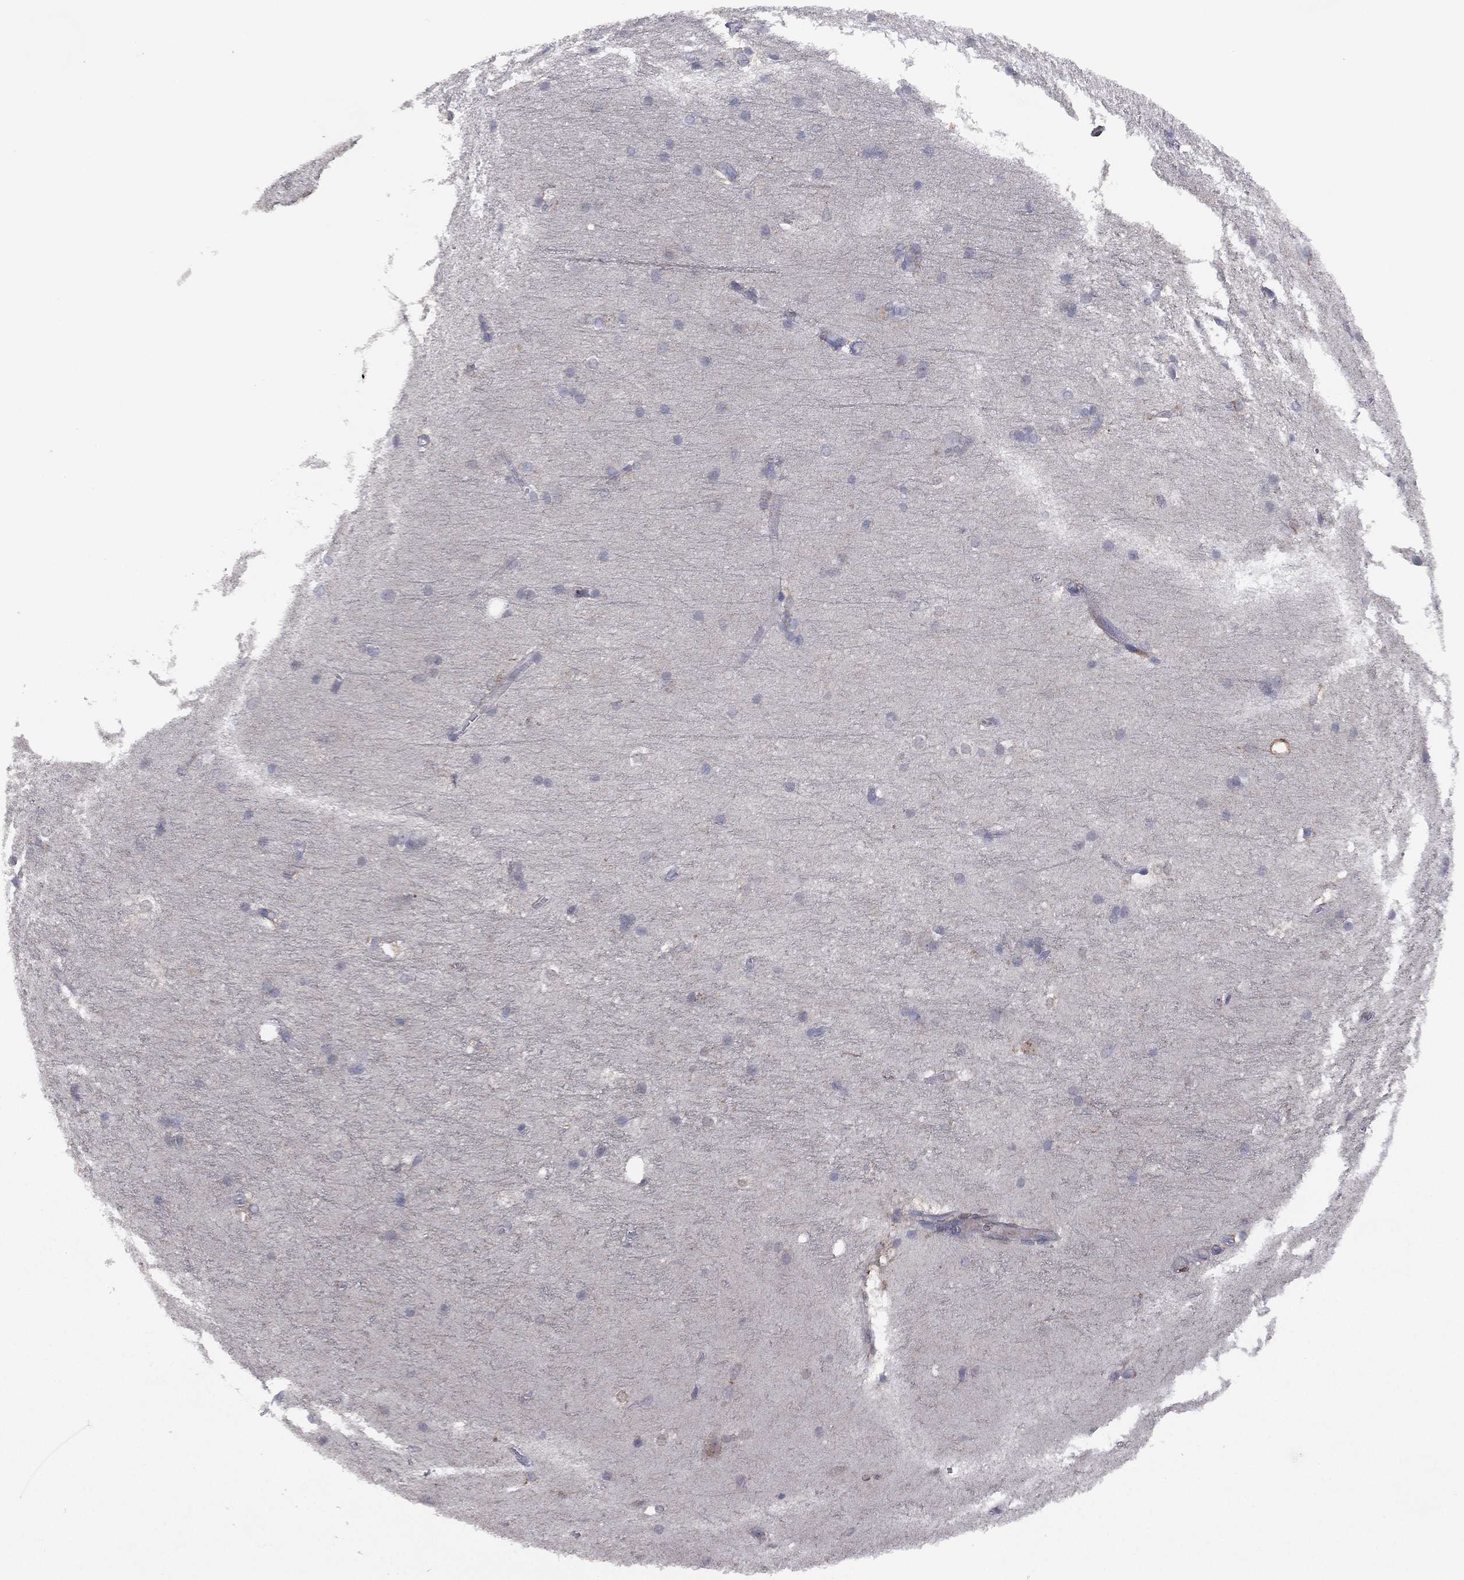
{"staining": {"intensity": "negative", "quantity": "none", "location": "none"}, "tissue": "hippocampus", "cell_type": "Glial cells", "image_type": "normal", "snomed": [{"axis": "morphology", "description": "Normal tissue, NOS"}, {"axis": "topography", "description": "Cerebral cortex"}, {"axis": "topography", "description": "Hippocampus"}], "caption": "Hippocampus stained for a protein using immunohistochemistry (IHC) exhibits no staining glial cells.", "gene": "DOCK8", "patient": {"sex": "female", "age": 19}}